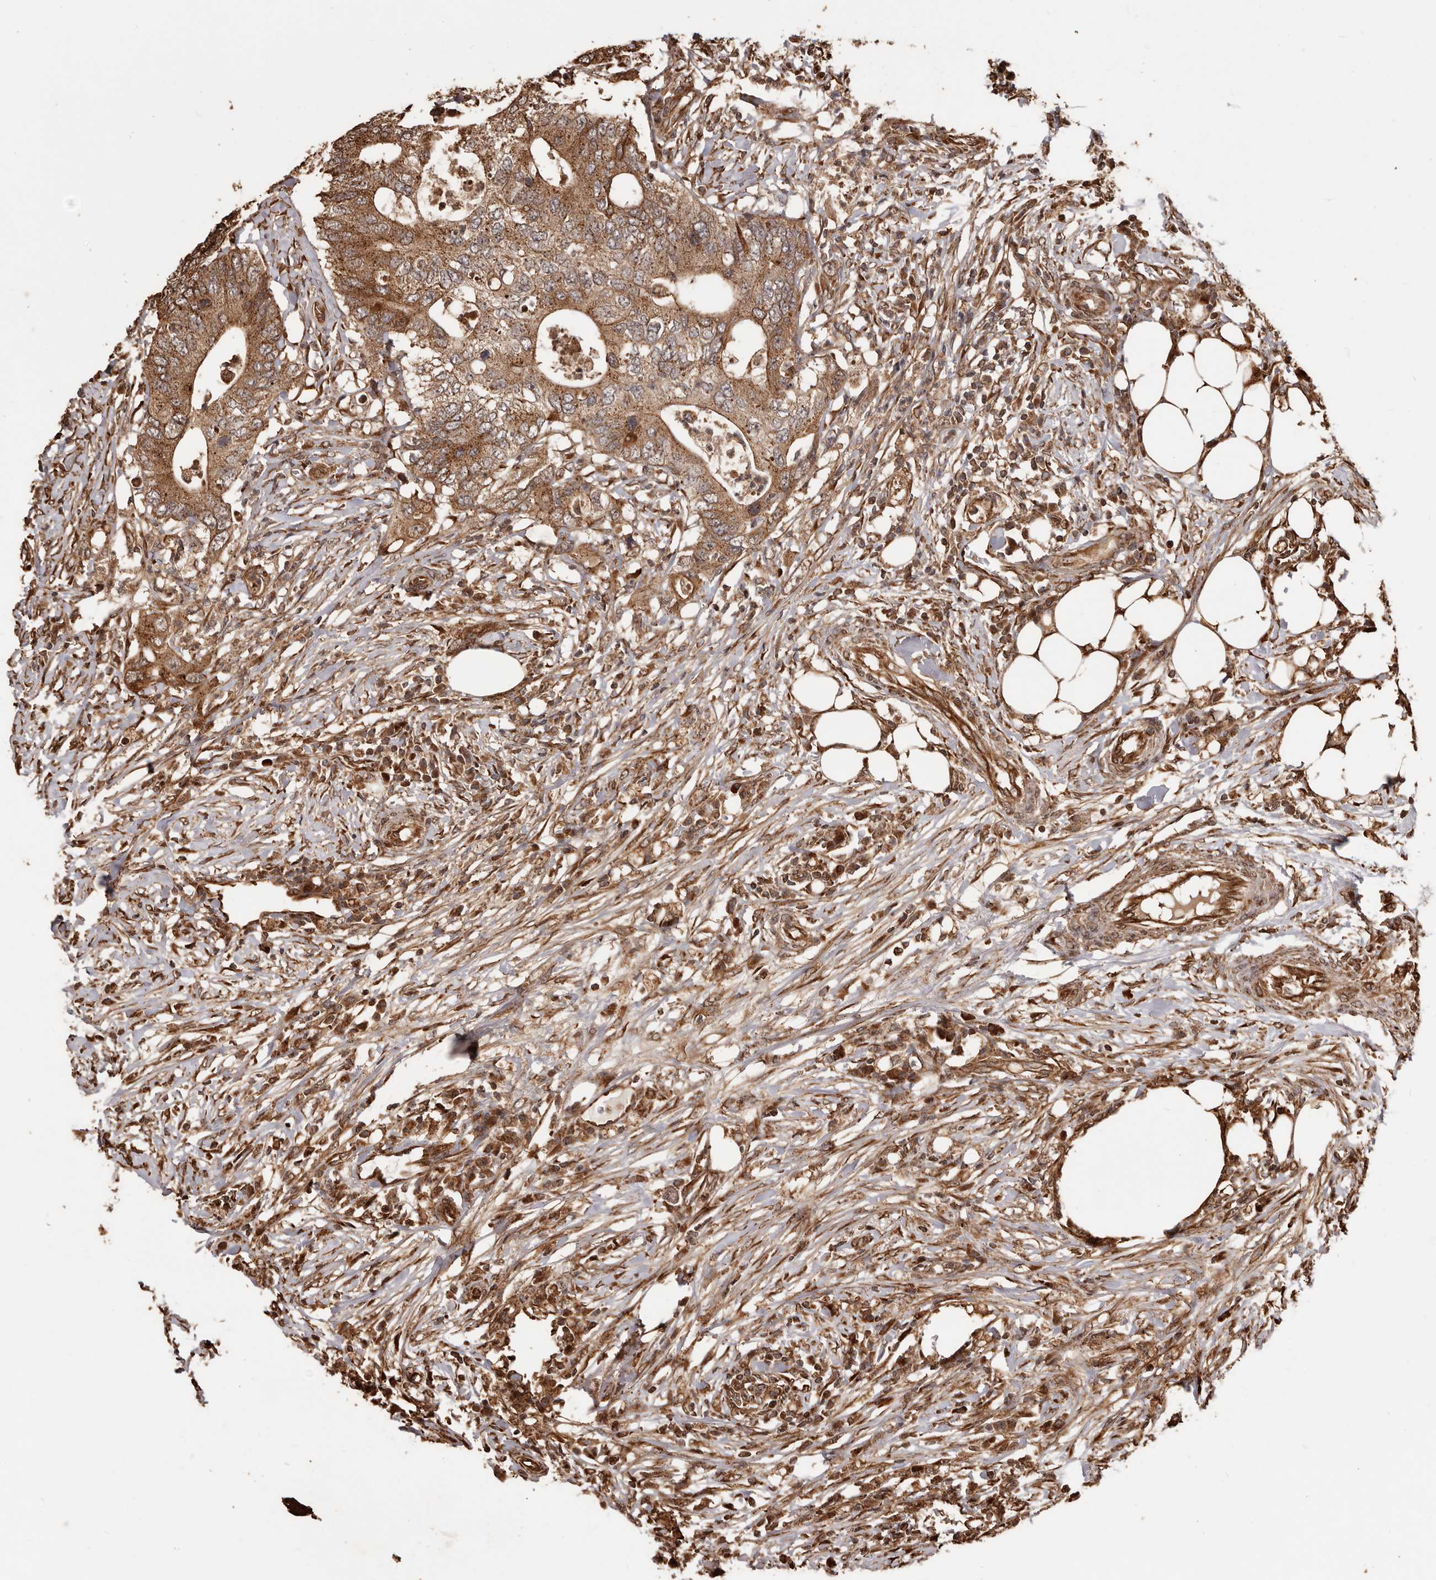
{"staining": {"intensity": "strong", "quantity": ">75%", "location": "cytoplasmic/membranous"}, "tissue": "colorectal cancer", "cell_type": "Tumor cells", "image_type": "cancer", "snomed": [{"axis": "morphology", "description": "Adenocarcinoma, NOS"}, {"axis": "topography", "description": "Colon"}], "caption": "This is a histology image of IHC staining of colorectal adenocarcinoma, which shows strong staining in the cytoplasmic/membranous of tumor cells.", "gene": "MTO1", "patient": {"sex": "male", "age": 71}}